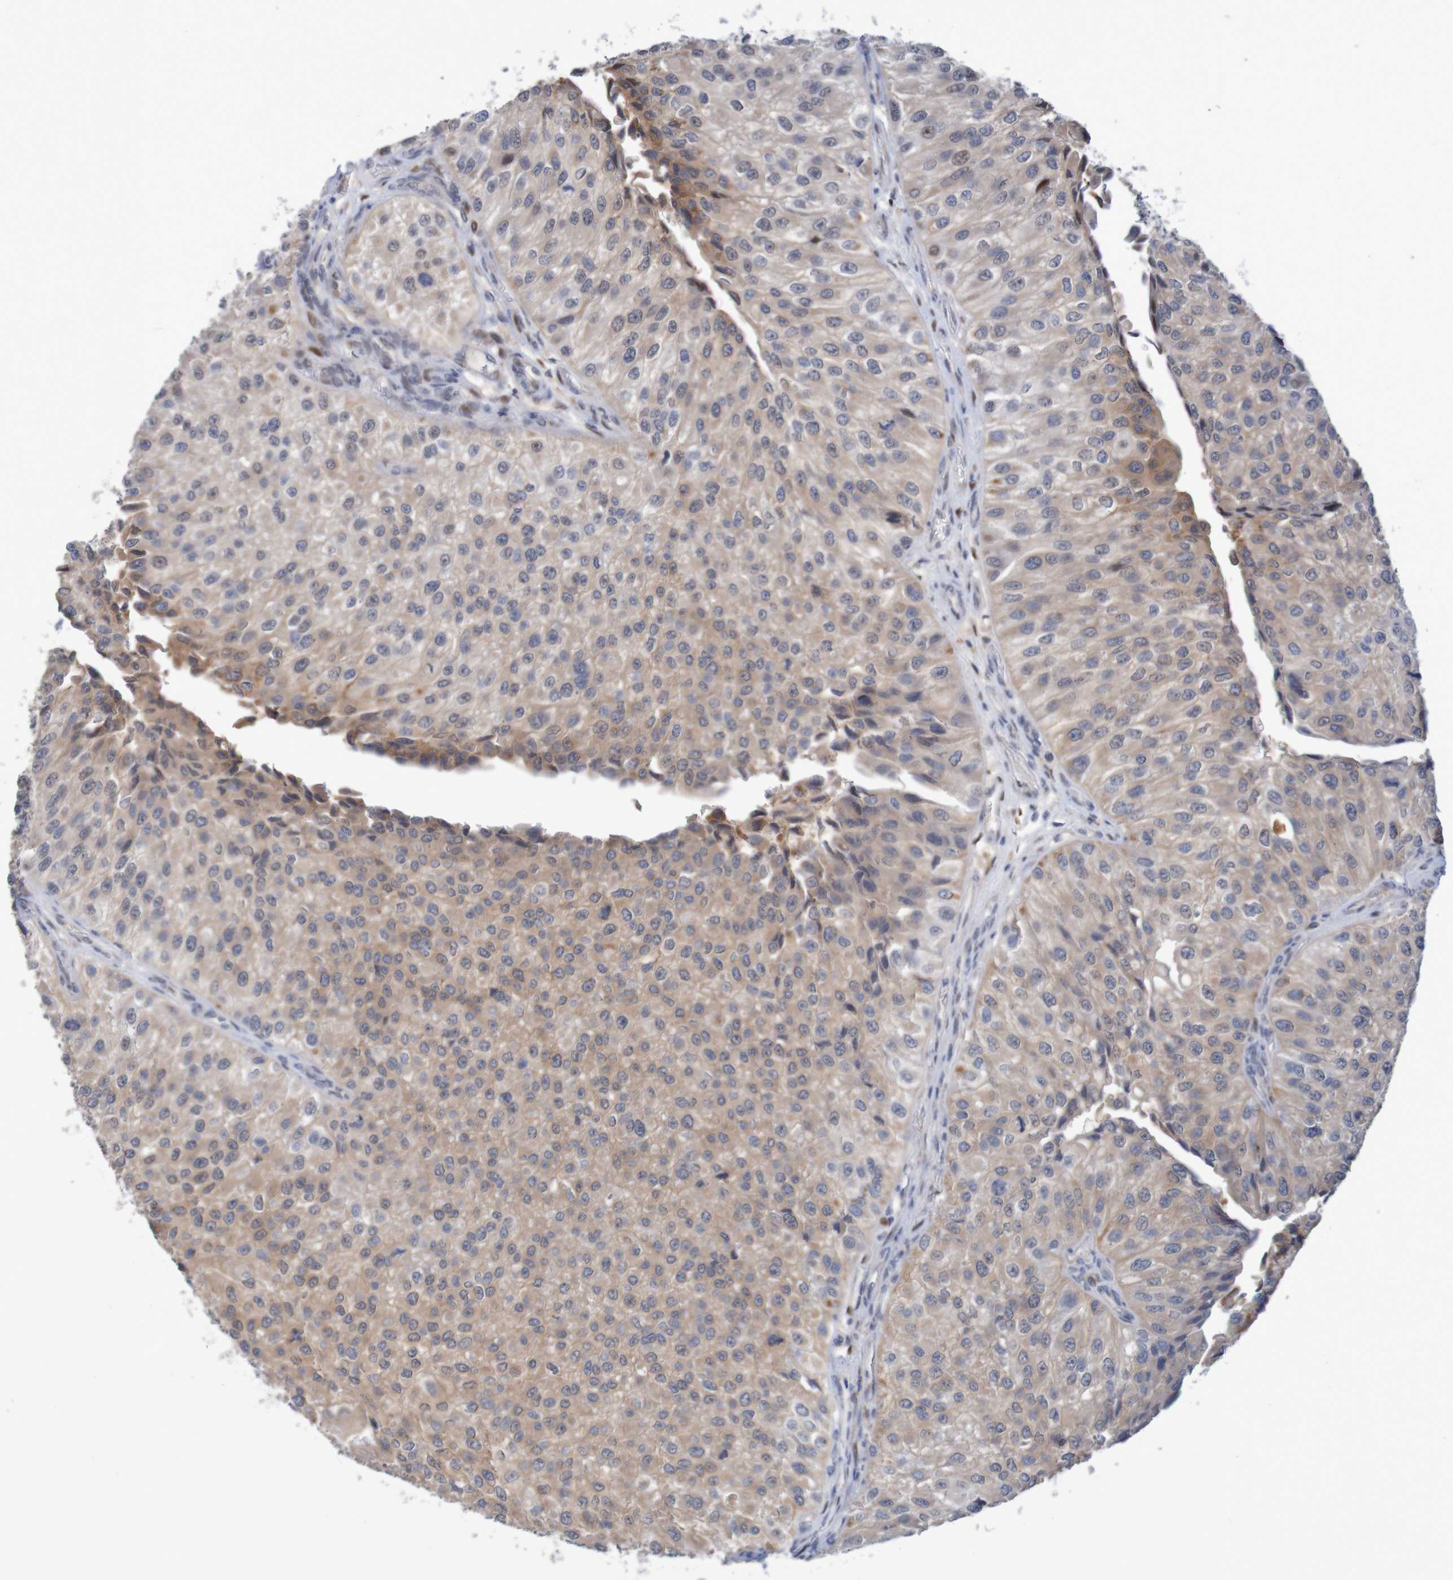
{"staining": {"intensity": "moderate", "quantity": ">75%", "location": "cytoplasmic/membranous"}, "tissue": "urothelial cancer", "cell_type": "Tumor cells", "image_type": "cancer", "snomed": [{"axis": "morphology", "description": "Urothelial carcinoma, High grade"}, {"axis": "topography", "description": "Kidney"}, {"axis": "topography", "description": "Urinary bladder"}], "caption": "Urothelial cancer tissue exhibits moderate cytoplasmic/membranous staining in approximately >75% of tumor cells, visualized by immunohistochemistry.", "gene": "FBP2", "patient": {"sex": "male", "age": 77}}